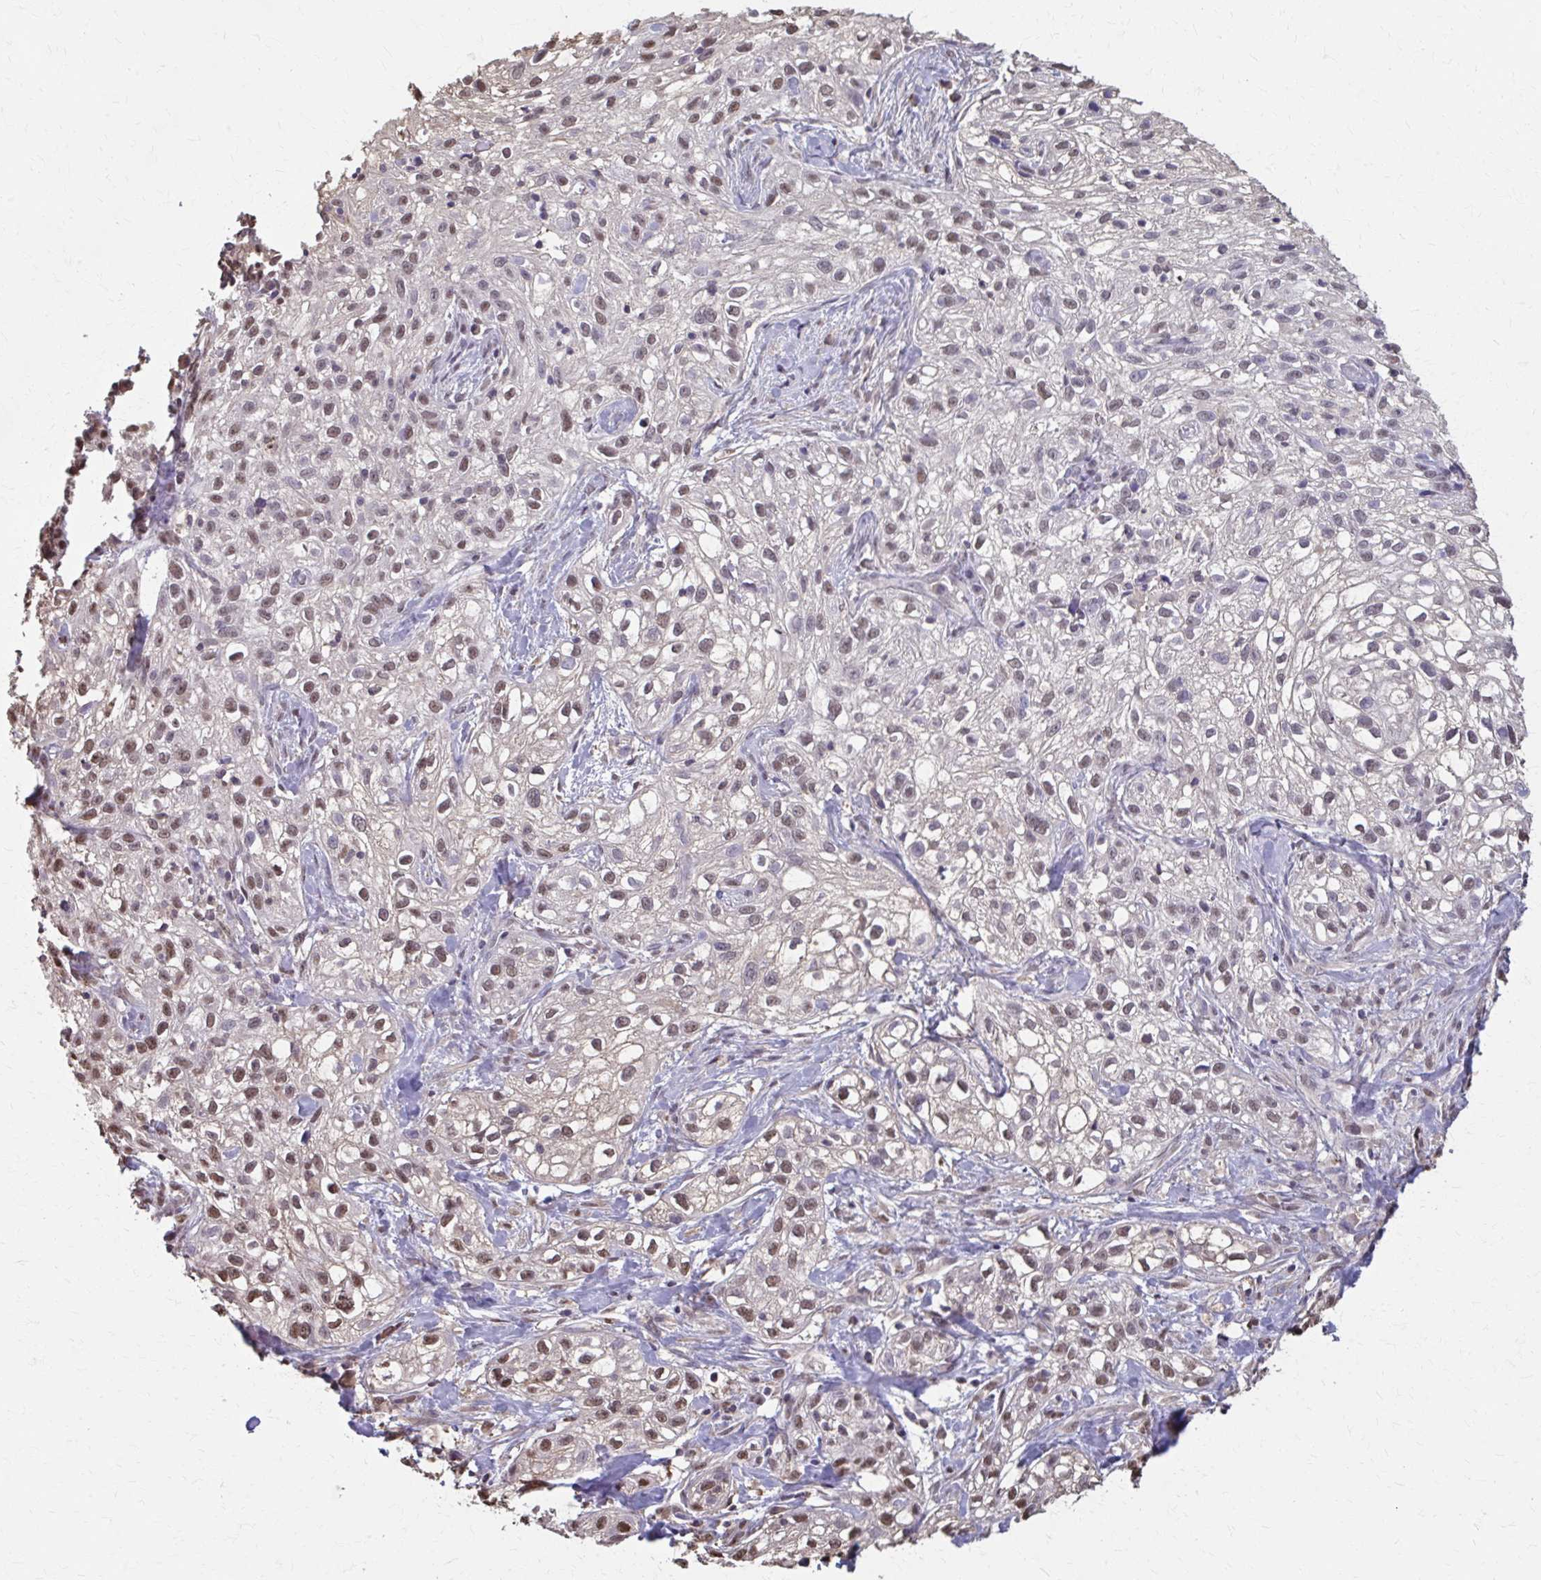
{"staining": {"intensity": "moderate", "quantity": "25%-75%", "location": "nuclear"}, "tissue": "skin cancer", "cell_type": "Tumor cells", "image_type": "cancer", "snomed": [{"axis": "morphology", "description": "Squamous cell carcinoma, NOS"}, {"axis": "topography", "description": "Skin"}], "caption": "Human skin cancer stained with a protein marker shows moderate staining in tumor cells.", "gene": "ING4", "patient": {"sex": "male", "age": 82}}